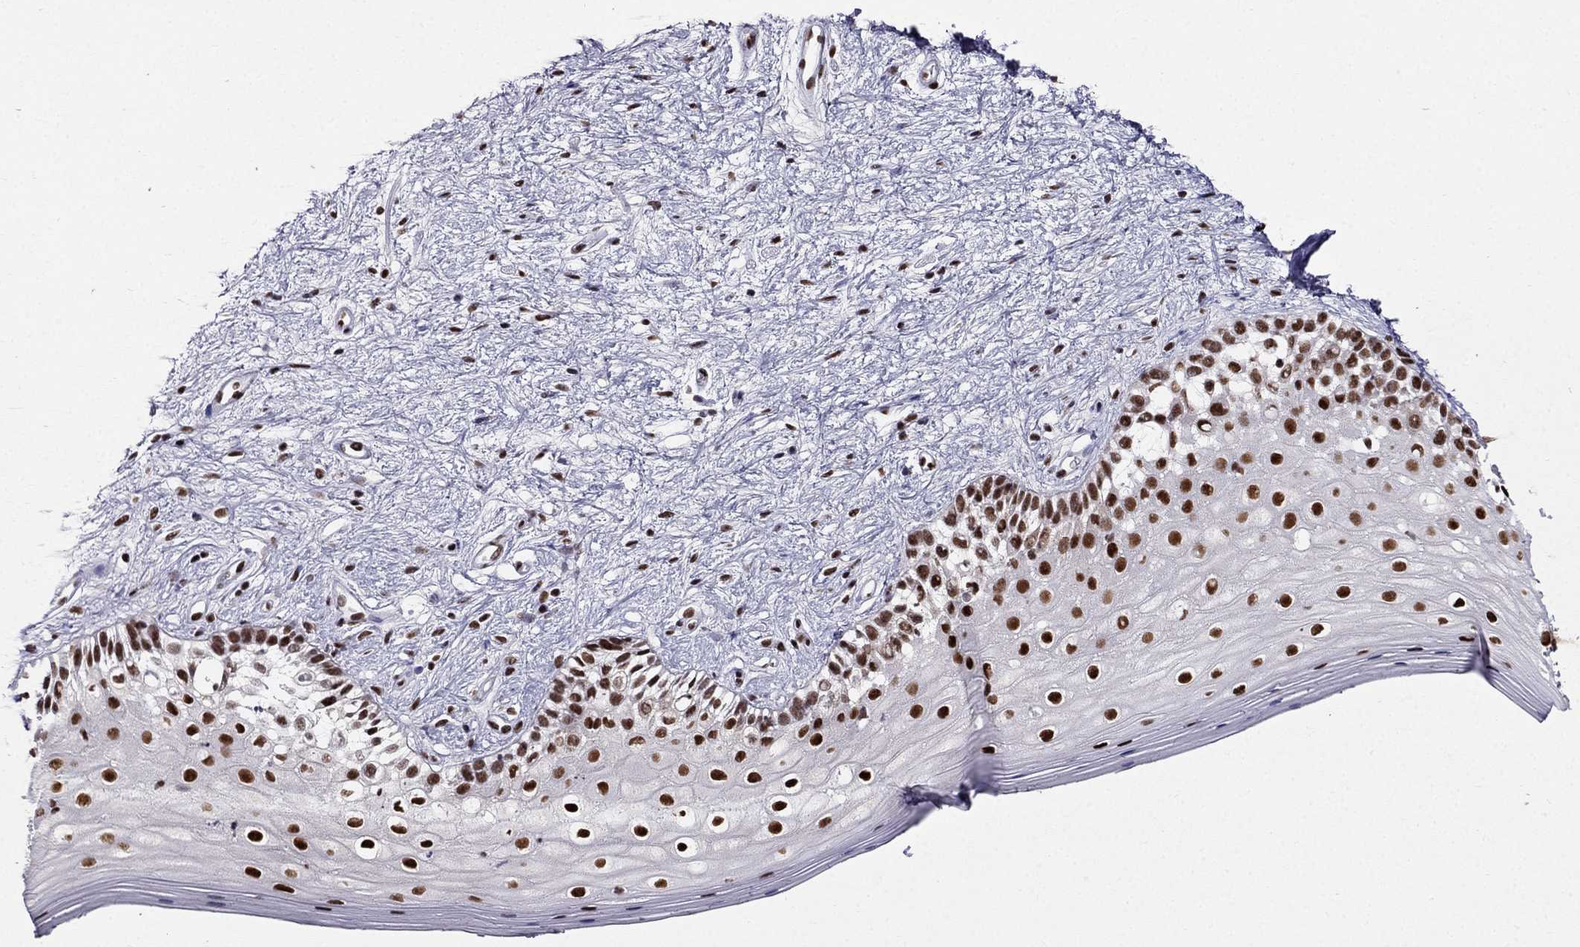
{"staining": {"intensity": "strong", "quantity": ">75%", "location": "nuclear"}, "tissue": "vagina", "cell_type": "Squamous epithelial cells", "image_type": "normal", "snomed": [{"axis": "morphology", "description": "Normal tissue, NOS"}, {"axis": "topography", "description": "Vagina"}], "caption": "Immunohistochemical staining of normal human vagina displays high levels of strong nuclear expression in approximately >75% of squamous epithelial cells. The protein of interest is stained brown, and the nuclei are stained in blue (DAB IHC with brightfield microscopy, high magnification).", "gene": "ZNF420", "patient": {"sex": "female", "age": 47}}